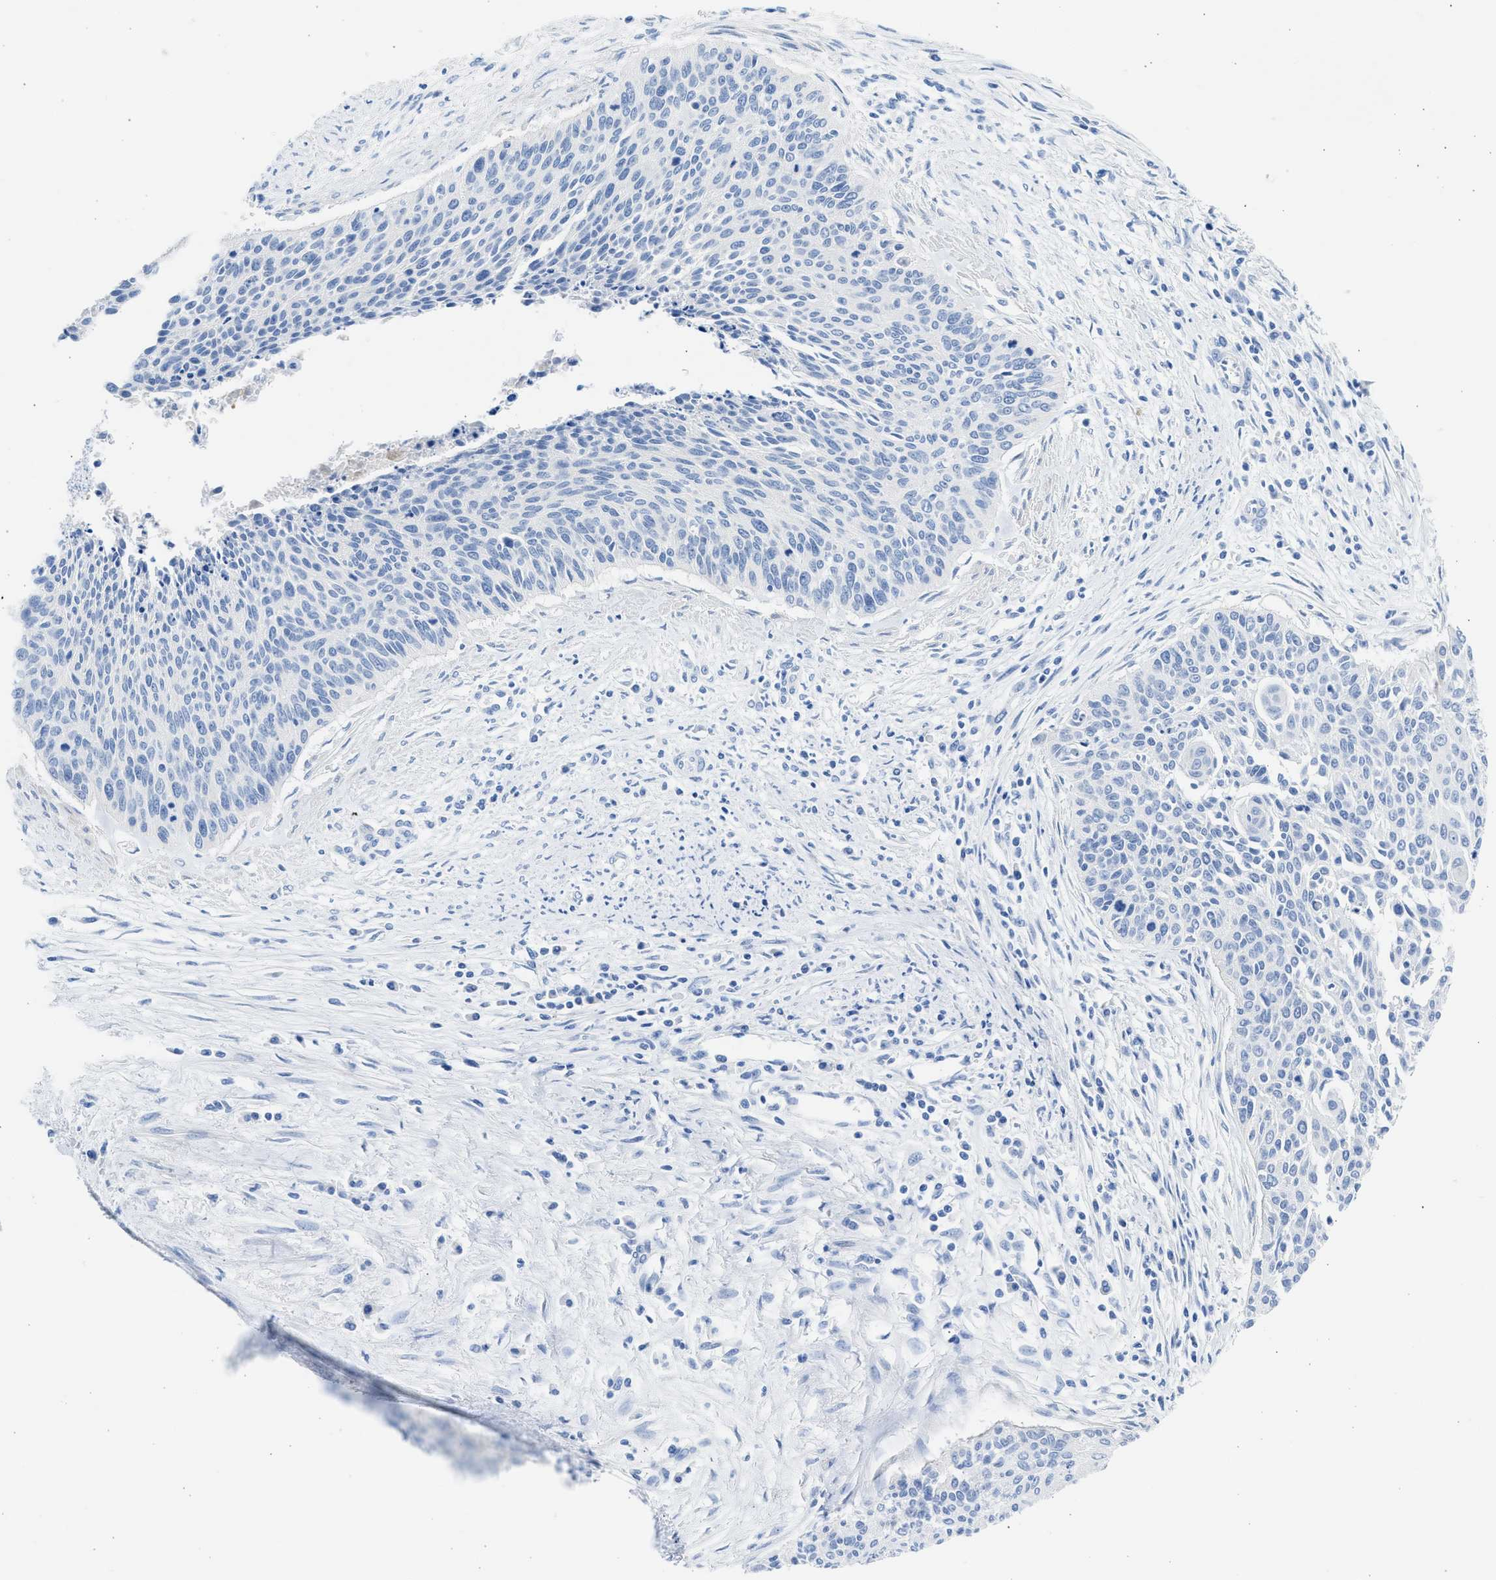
{"staining": {"intensity": "negative", "quantity": "none", "location": "none"}, "tissue": "cervical cancer", "cell_type": "Tumor cells", "image_type": "cancer", "snomed": [{"axis": "morphology", "description": "Squamous cell carcinoma, NOS"}, {"axis": "topography", "description": "Cervix"}], "caption": "This is an immunohistochemistry (IHC) micrograph of human cervical cancer (squamous cell carcinoma). There is no positivity in tumor cells.", "gene": "SPATA3", "patient": {"sex": "female", "age": 55}}